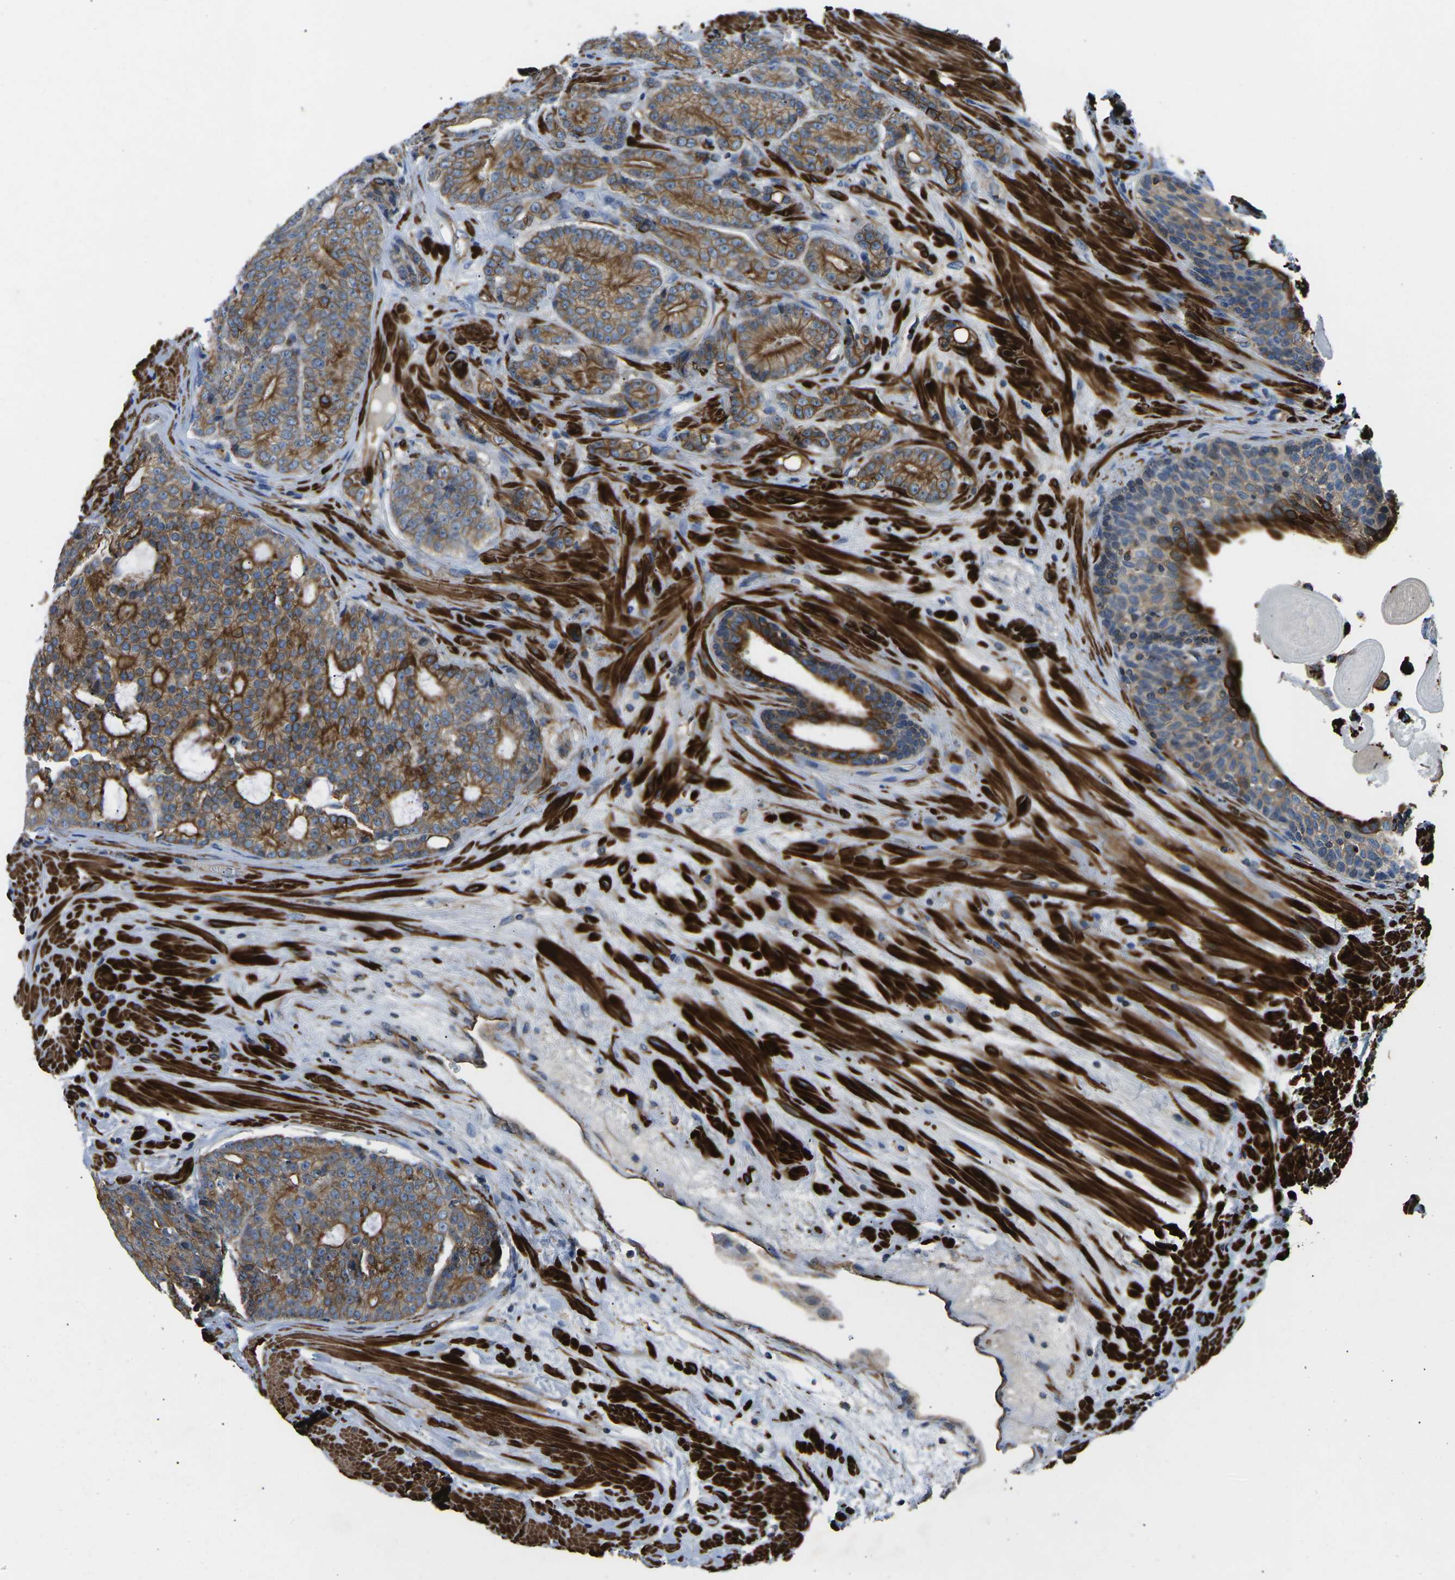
{"staining": {"intensity": "moderate", "quantity": ">75%", "location": "cytoplasmic/membranous"}, "tissue": "prostate cancer", "cell_type": "Tumor cells", "image_type": "cancer", "snomed": [{"axis": "morphology", "description": "Adenocarcinoma, High grade"}, {"axis": "topography", "description": "Prostate"}], "caption": "High-grade adenocarcinoma (prostate) stained for a protein (brown) reveals moderate cytoplasmic/membranous positive expression in about >75% of tumor cells.", "gene": "KCNJ15", "patient": {"sex": "male", "age": 61}}